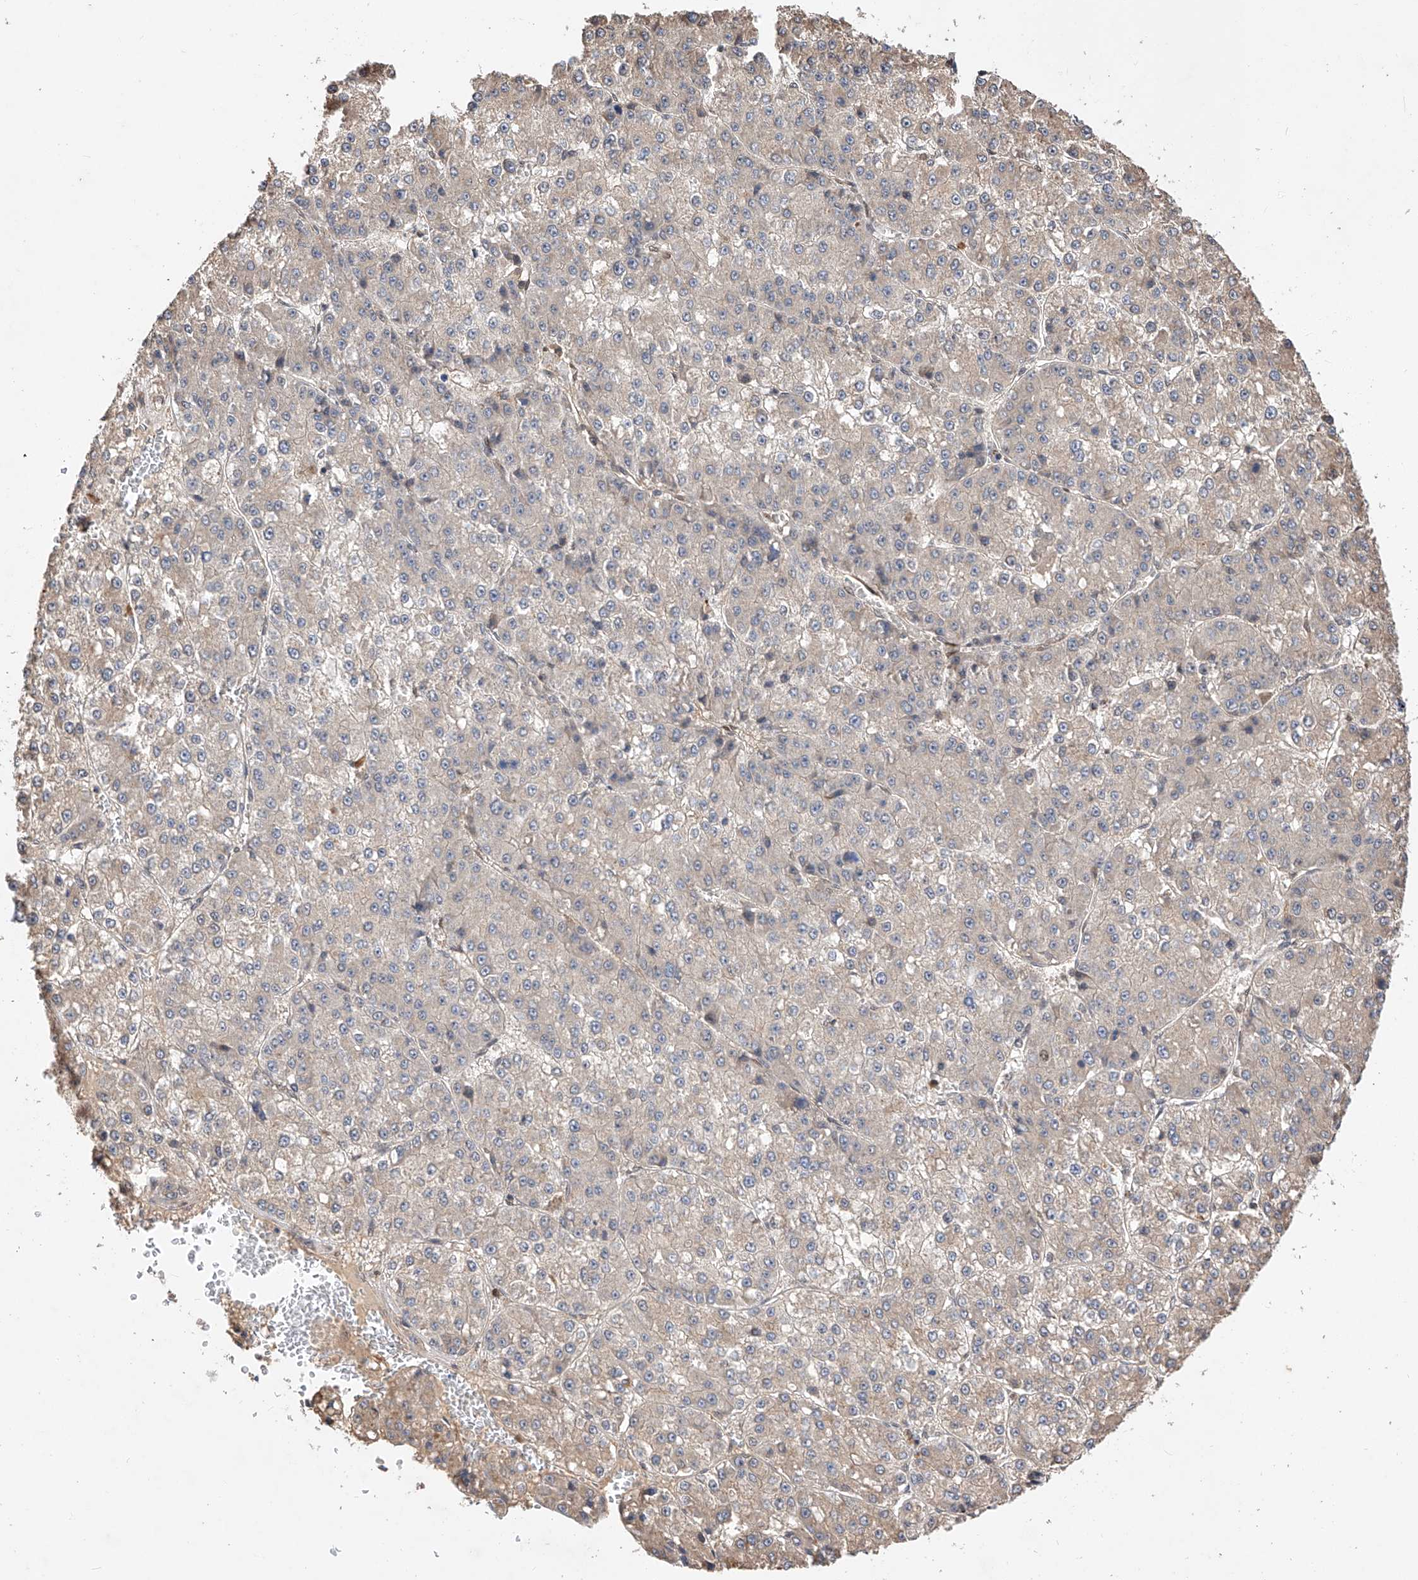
{"staining": {"intensity": "weak", "quantity": "<25%", "location": "cytoplasmic/membranous"}, "tissue": "liver cancer", "cell_type": "Tumor cells", "image_type": "cancer", "snomed": [{"axis": "morphology", "description": "Carcinoma, Hepatocellular, NOS"}, {"axis": "topography", "description": "Liver"}], "caption": "This is a micrograph of IHC staining of liver cancer (hepatocellular carcinoma), which shows no positivity in tumor cells.", "gene": "RILPL2", "patient": {"sex": "female", "age": 73}}